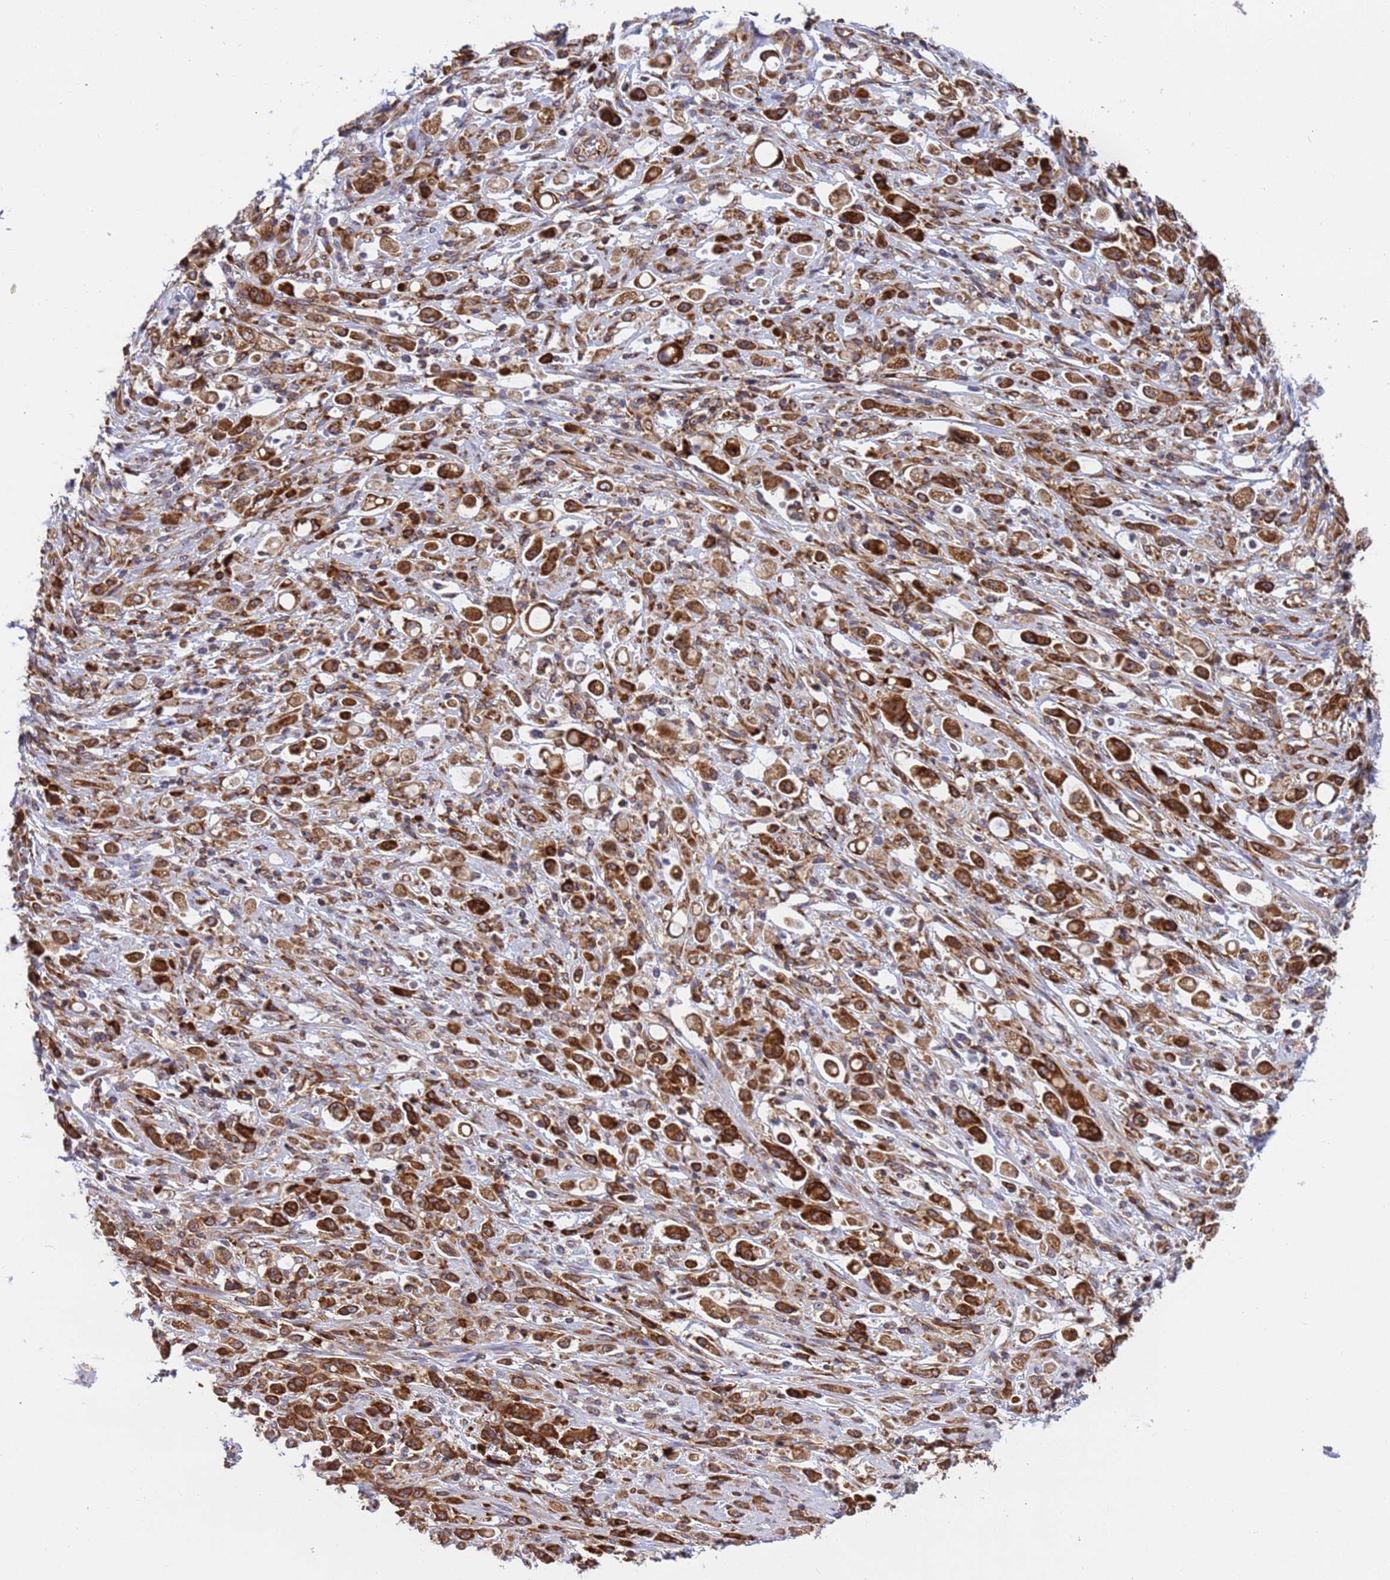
{"staining": {"intensity": "strong", "quantity": ">75%", "location": "cytoplasmic/membranous"}, "tissue": "stomach cancer", "cell_type": "Tumor cells", "image_type": "cancer", "snomed": [{"axis": "morphology", "description": "Adenocarcinoma, NOS"}, {"axis": "topography", "description": "Stomach"}], "caption": "Approximately >75% of tumor cells in stomach cancer (adenocarcinoma) display strong cytoplasmic/membranous protein expression as visualized by brown immunohistochemical staining.", "gene": "RPL36", "patient": {"sex": "female", "age": 60}}